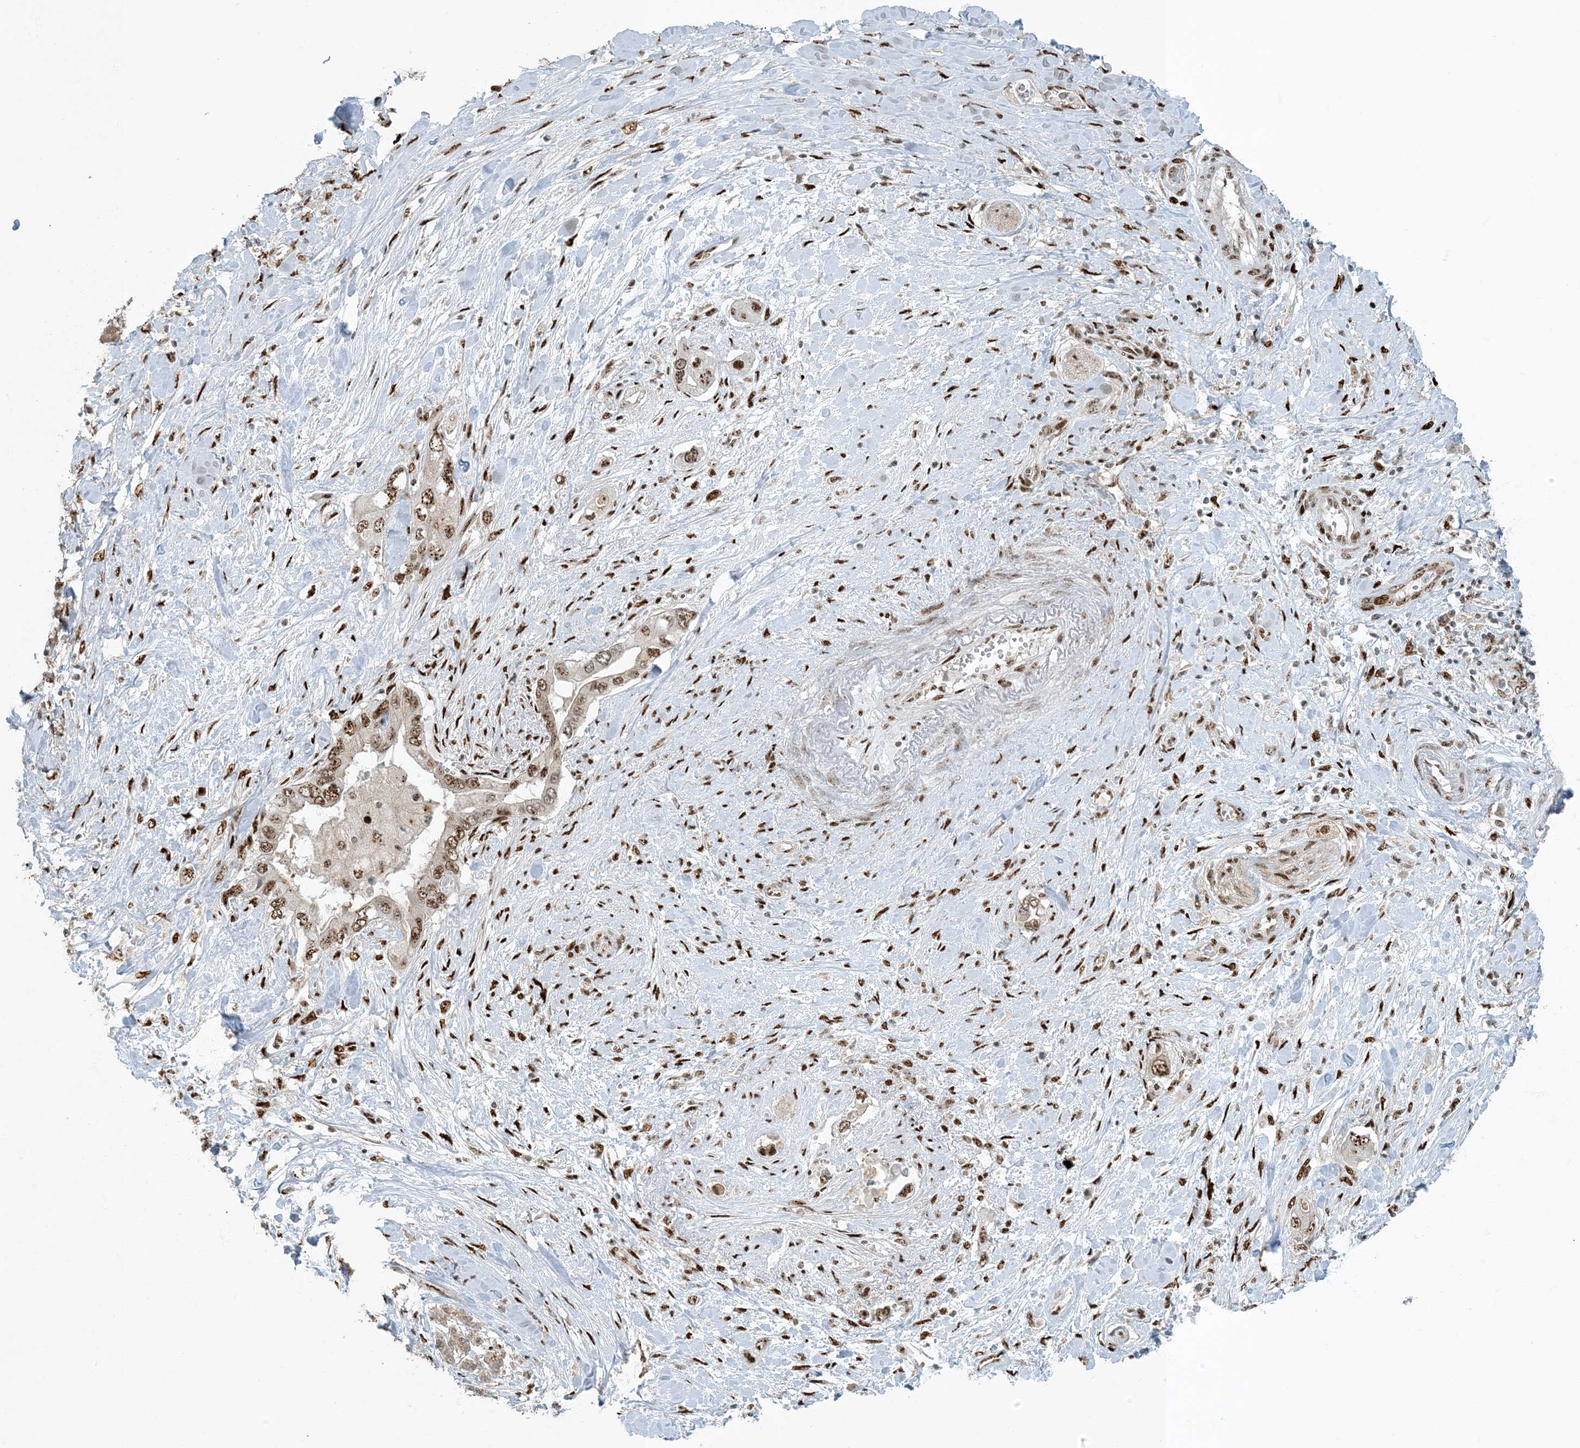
{"staining": {"intensity": "strong", "quantity": ">75%", "location": "nuclear"}, "tissue": "pancreatic cancer", "cell_type": "Tumor cells", "image_type": "cancer", "snomed": [{"axis": "morphology", "description": "Inflammation, NOS"}, {"axis": "morphology", "description": "Adenocarcinoma, NOS"}, {"axis": "topography", "description": "Pancreas"}], "caption": "An image of human pancreatic cancer stained for a protein exhibits strong nuclear brown staining in tumor cells.", "gene": "MBD1", "patient": {"sex": "female", "age": 56}}